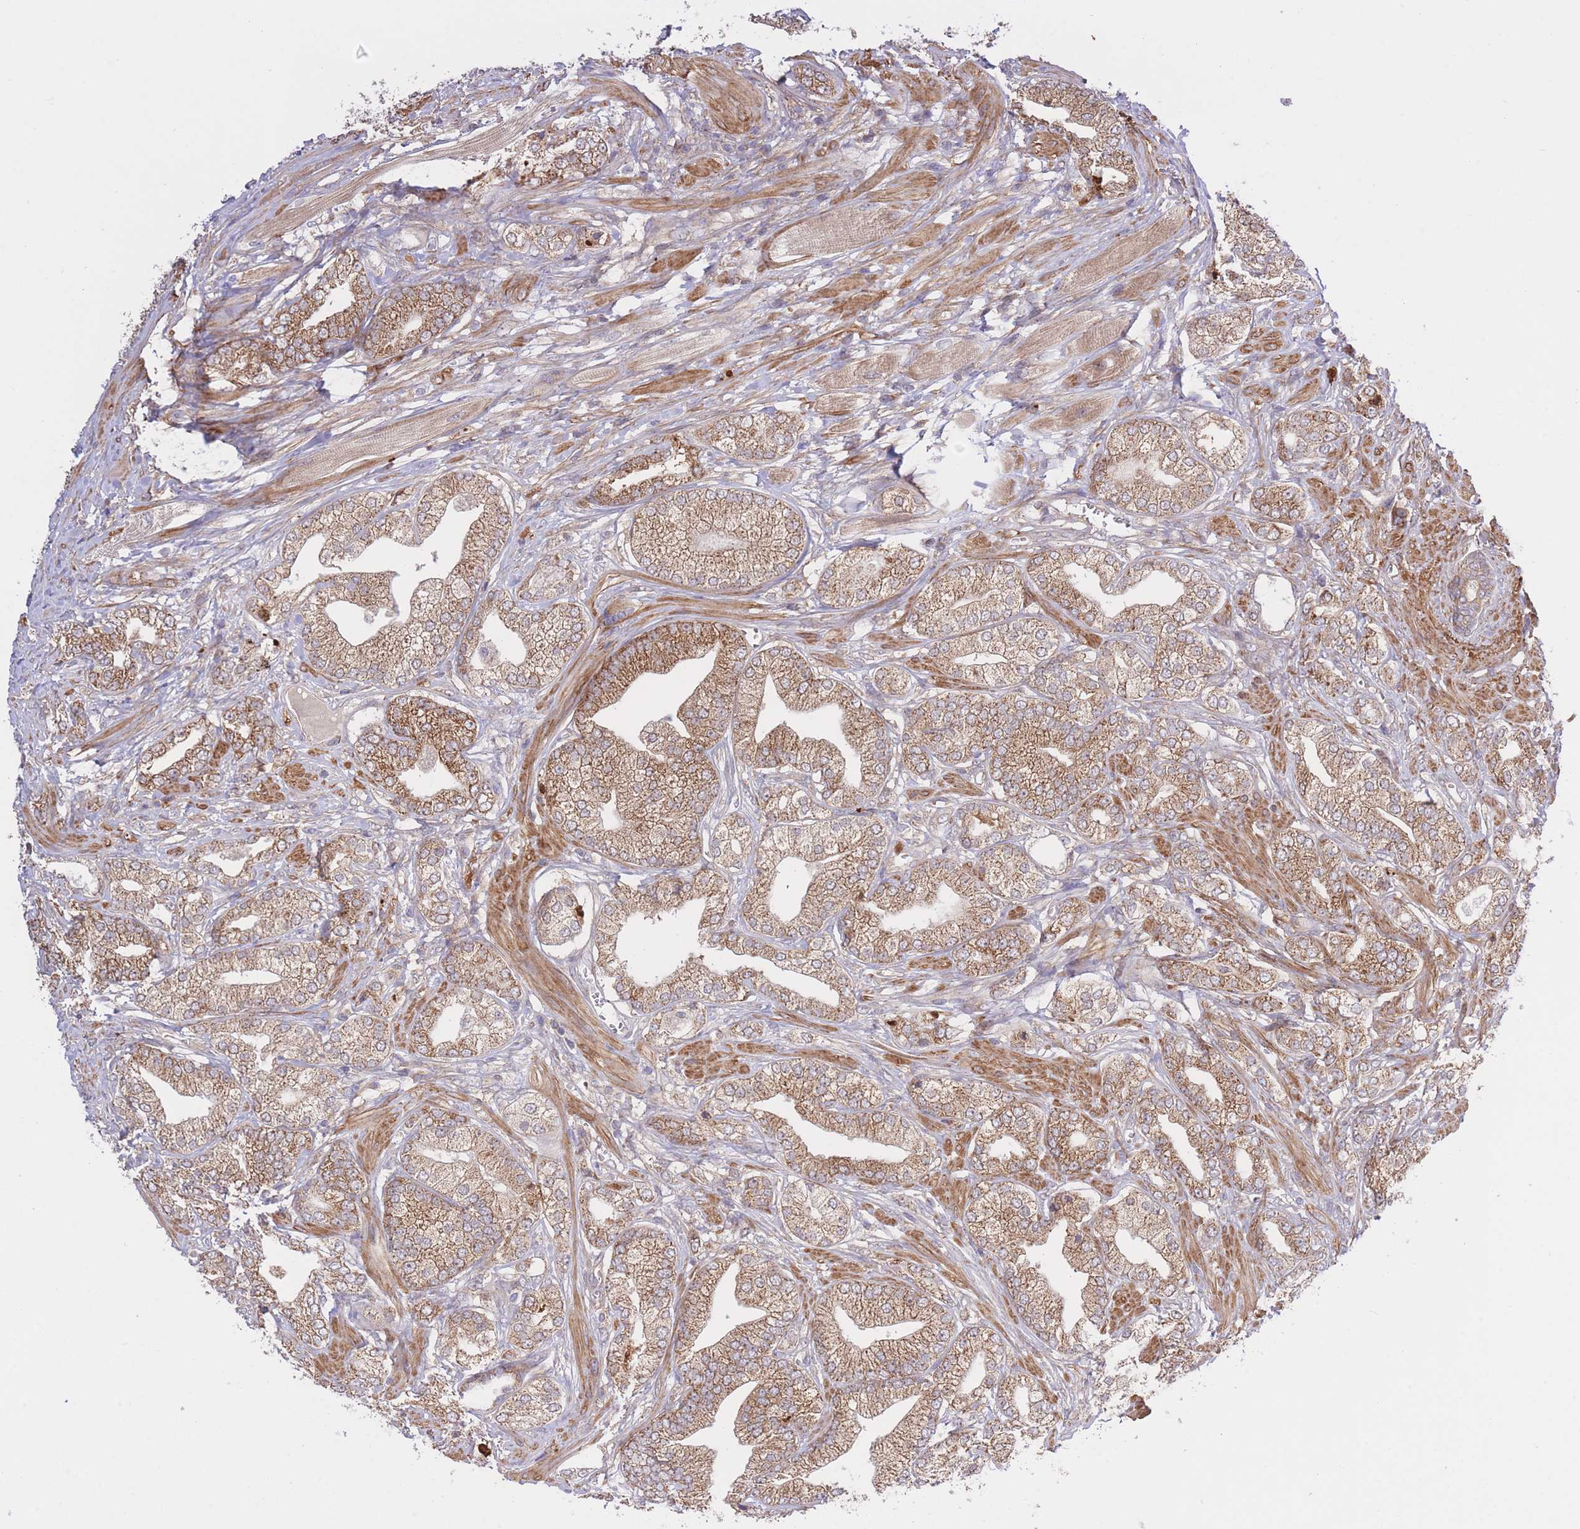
{"staining": {"intensity": "moderate", "quantity": ">75%", "location": "cytoplasmic/membranous"}, "tissue": "prostate cancer", "cell_type": "Tumor cells", "image_type": "cancer", "snomed": [{"axis": "morphology", "description": "Adenocarcinoma, High grade"}, {"axis": "topography", "description": "Prostate"}], "caption": "A medium amount of moderate cytoplasmic/membranous expression is present in approximately >75% of tumor cells in high-grade adenocarcinoma (prostate) tissue. (DAB IHC with brightfield microscopy, high magnification).", "gene": "ATP13A2", "patient": {"sex": "male", "age": 50}}